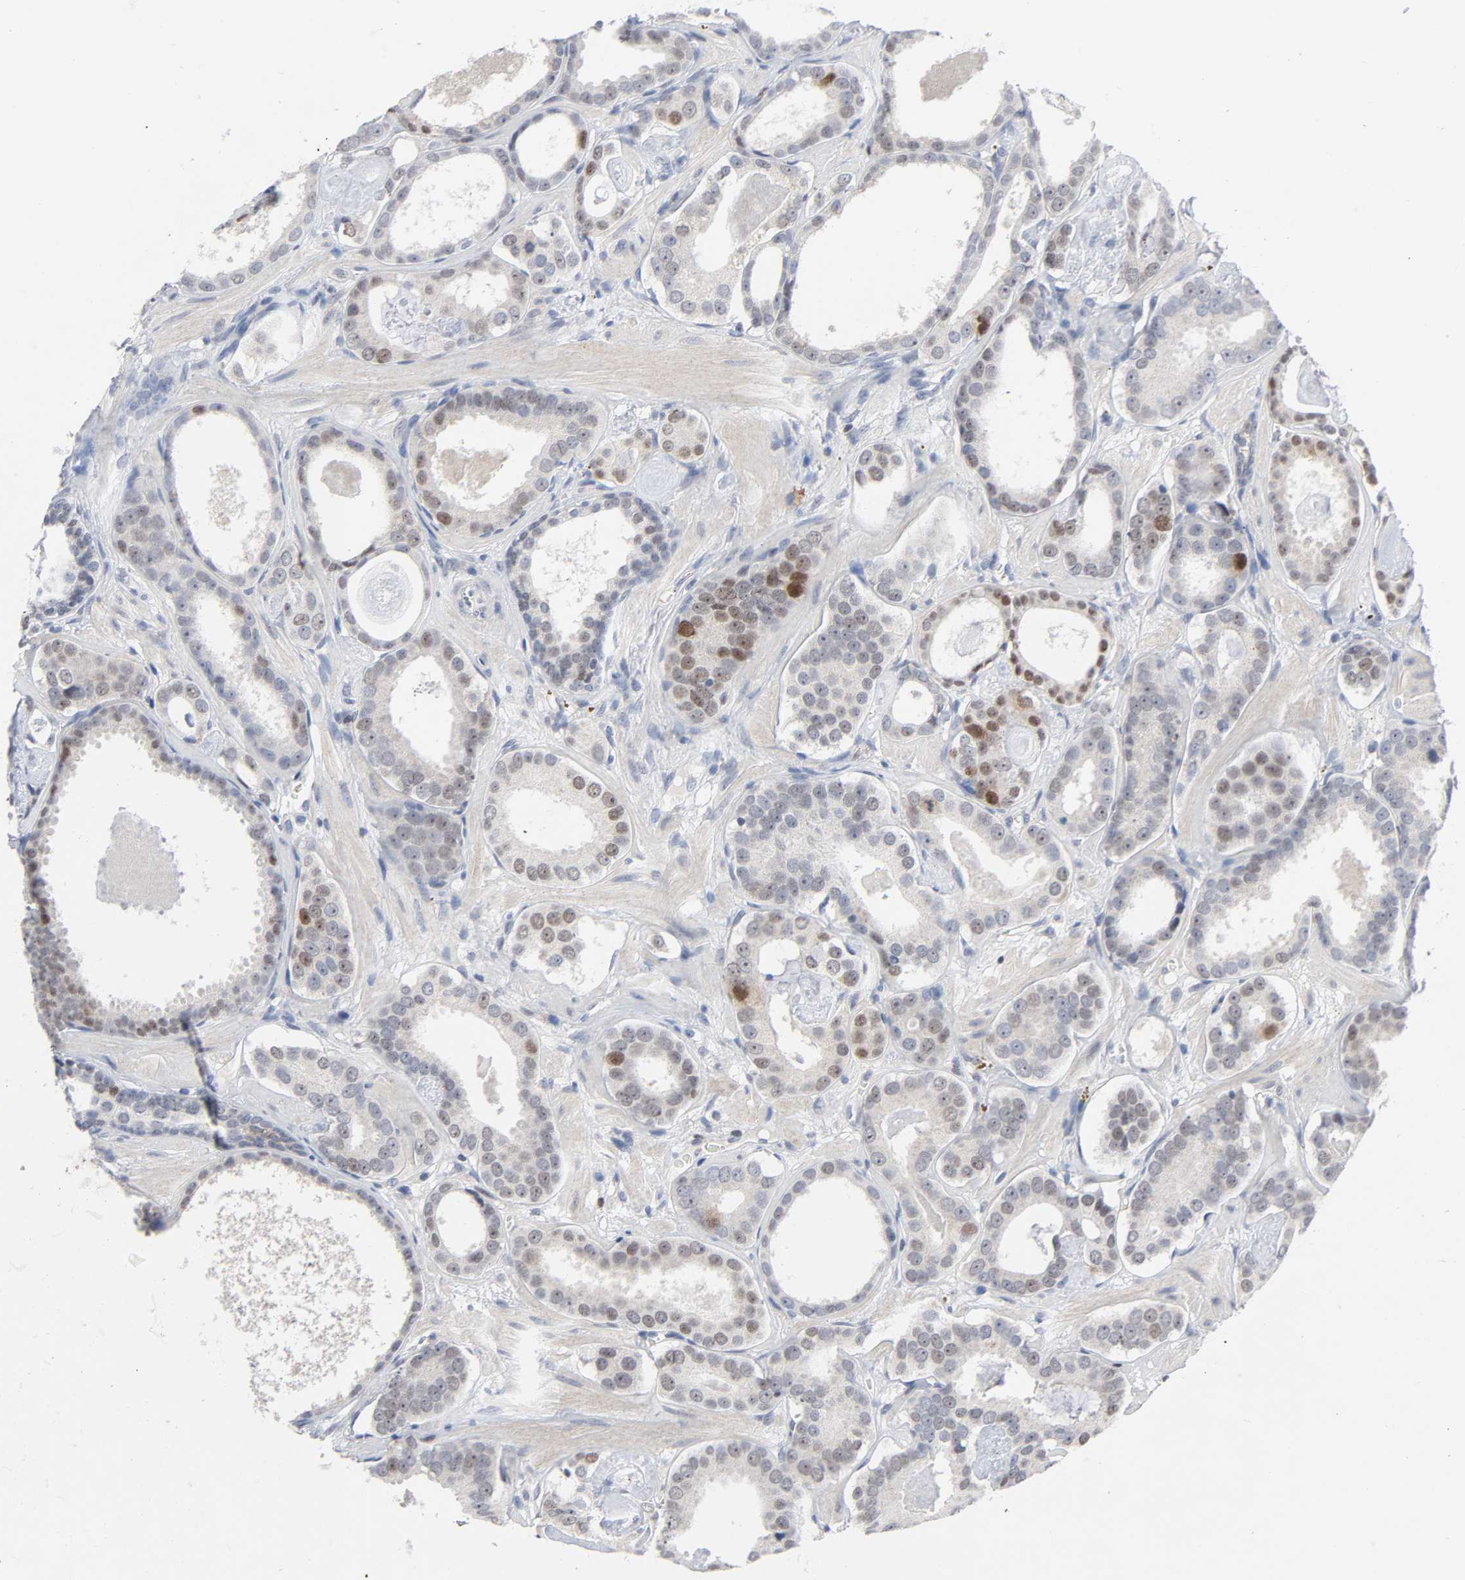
{"staining": {"intensity": "moderate", "quantity": "<25%", "location": "nuclear"}, "tissue": "prostate cancer", "cell_type": "Tumor cells", "image_type": "cancer", "snomed": [{"axis": "morphology", "description": "Adenocarcinoma, Low grade"}, {"axis": "topography", "description": "Prostate"}], "caption": "A photomicrograph of prostate cancer stained for a protein displays moderate nuclear brown staining in tumor cells.", "gene": "WEE1", "patient": {"sex": "male", "age": 57}}